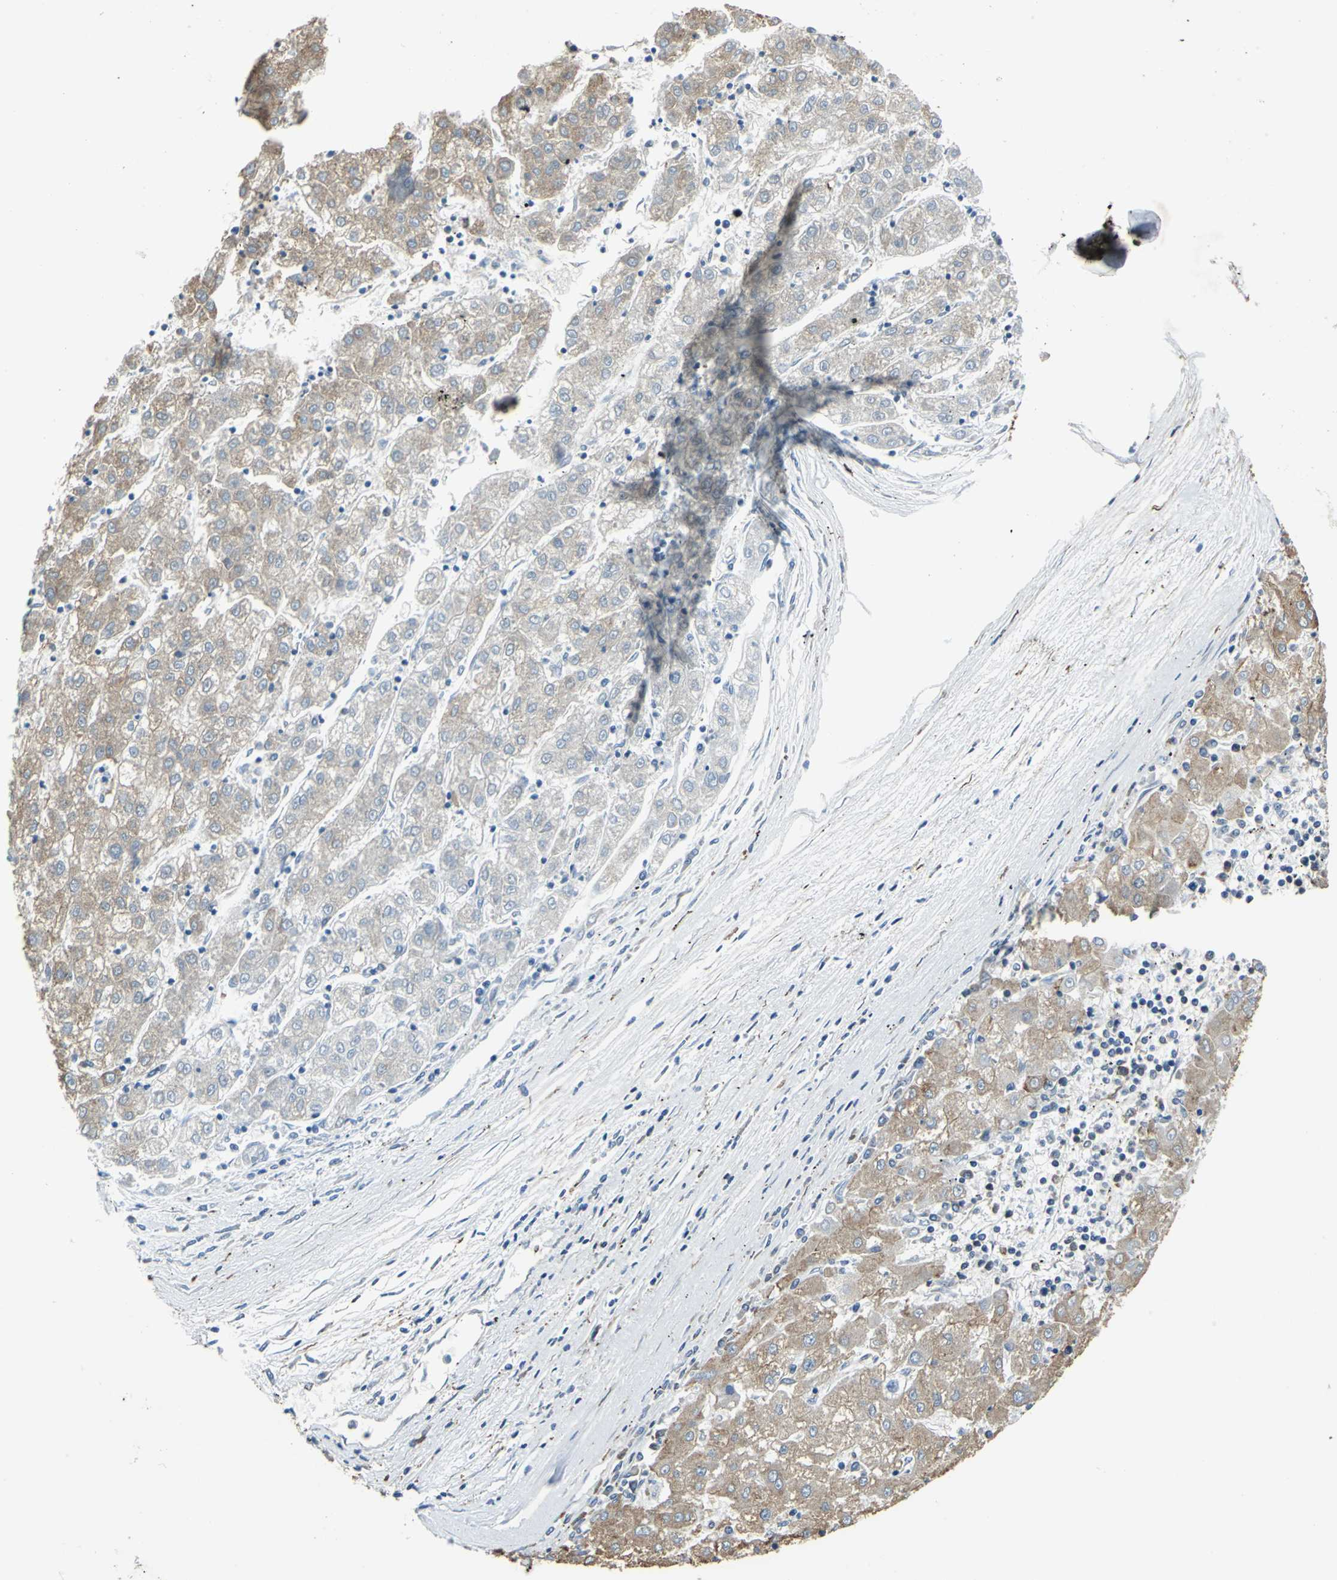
{"staining": {"intensity": "moderate", "quantity": ">75%", "location": "cytoplasmic/membranous"}, "tissue": "liver cancer", "cell_type": "Tumor cells", "image_type": "cancer", "snomed": [{"axis": "morphology", "description": "Carcinoma, Hepatocellular, NOS"}, {"axis": "topography", "description": "Liver"}], "caption": "A medium amount of moderate cytoplasmic/membranous expression is present in about >75% of tumor cells in liver hepatocellular carcinoma tissue.", "gene": "GPANK1", "patient": {"sex": "male", "age": 72}}